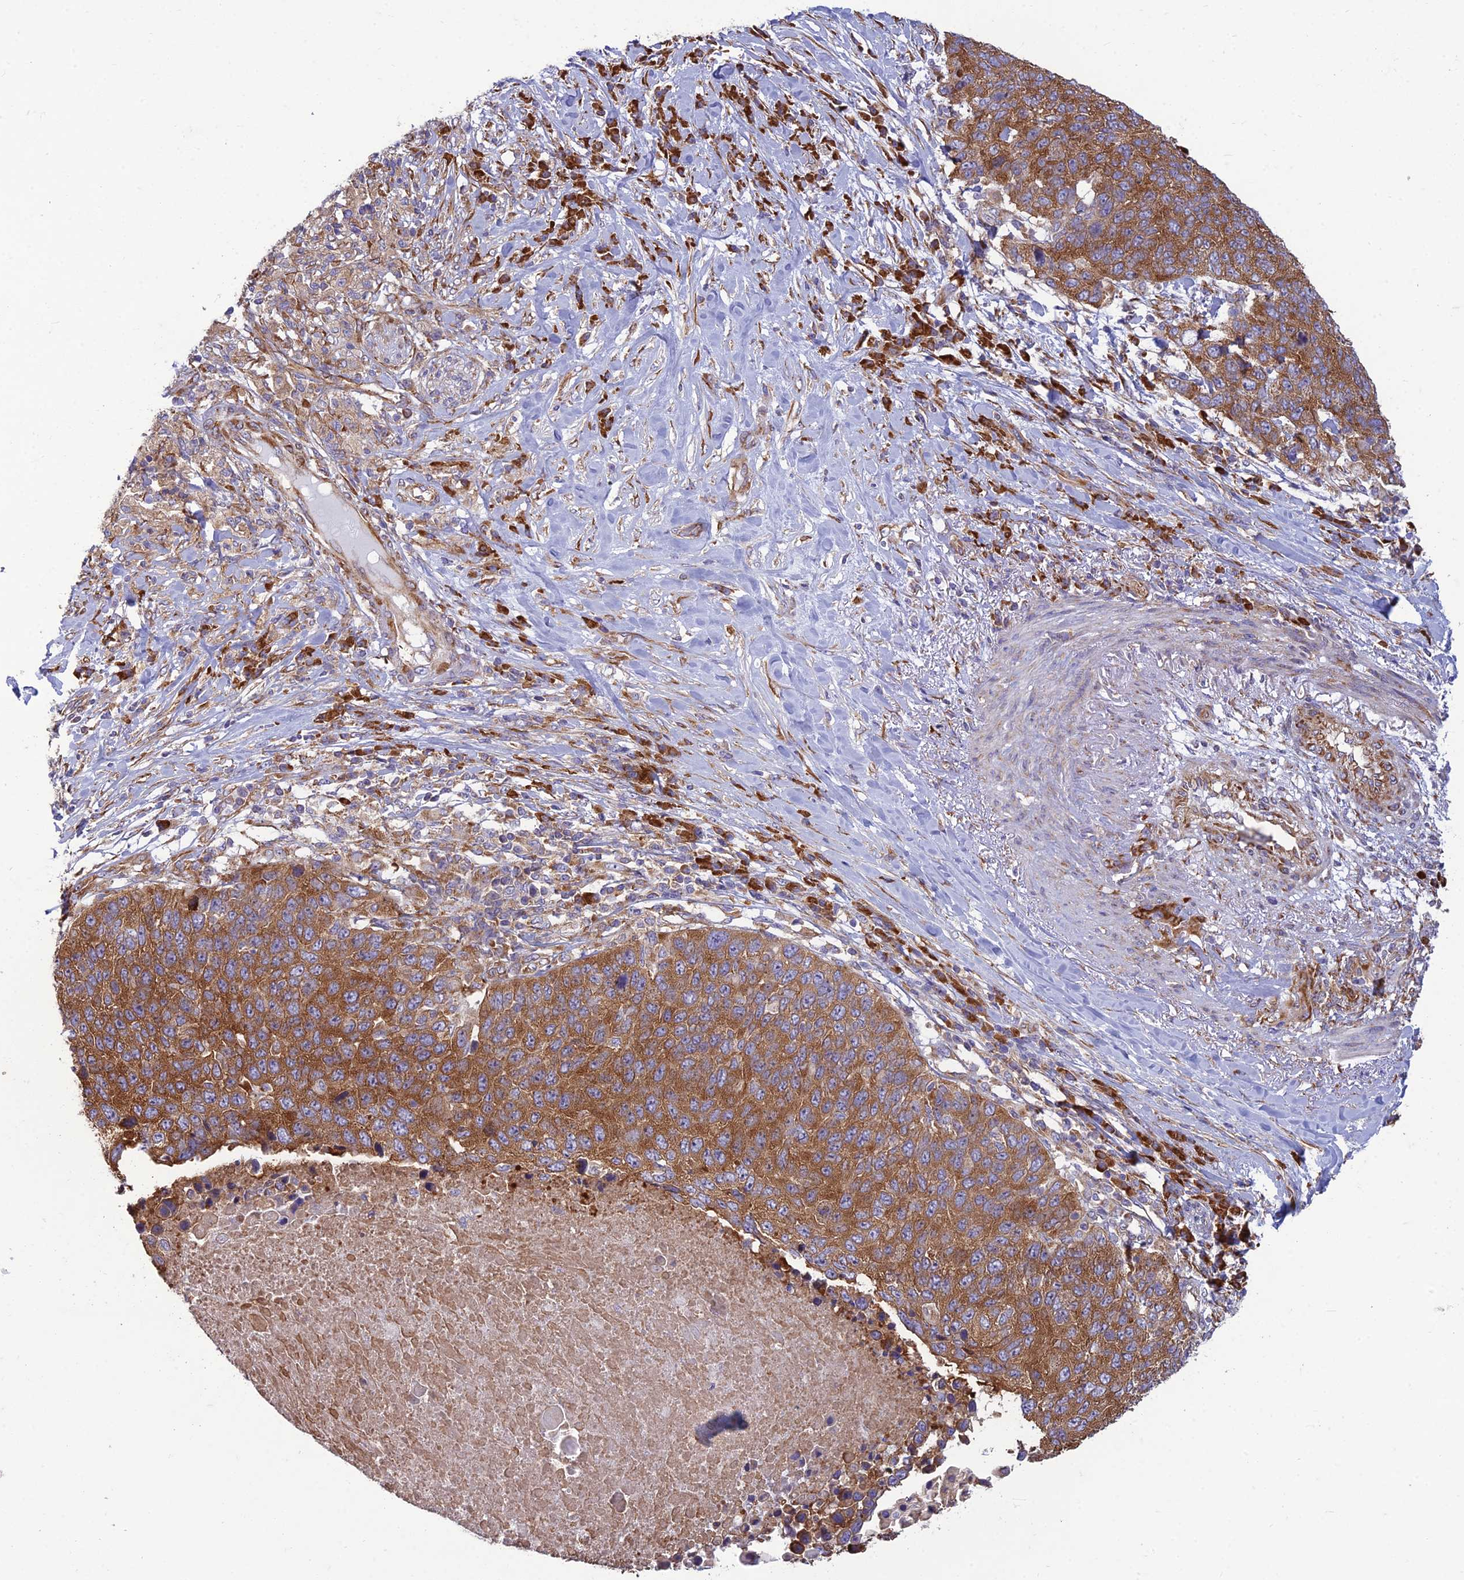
{"staining": {"intensity": "moderate", "quantity": ">75%", "location": "cytoplasmic/membranous"}, "tissue": "lung cancer", "cell_type": "Tumor cells", "image_type": "cancer", "snomed": [{"axis": "morphology", "description": "Normal tissue, NOS"}, {"axis": "morphology", "description": "Squamous cell carcinoma, NOS"}, {"axis": "topography", "description": "Lymph node"}, {"axis": "topography", "description": "Lung"}], "caption": "Protein staining of squamous cell carcinoma (lung) tissue displays moderate cytoplasmic/membranous staining in about >75% of tumor cells.", "gene": "RPL17-C18orf32", "patient": {"sex": "male", "age": 66}}